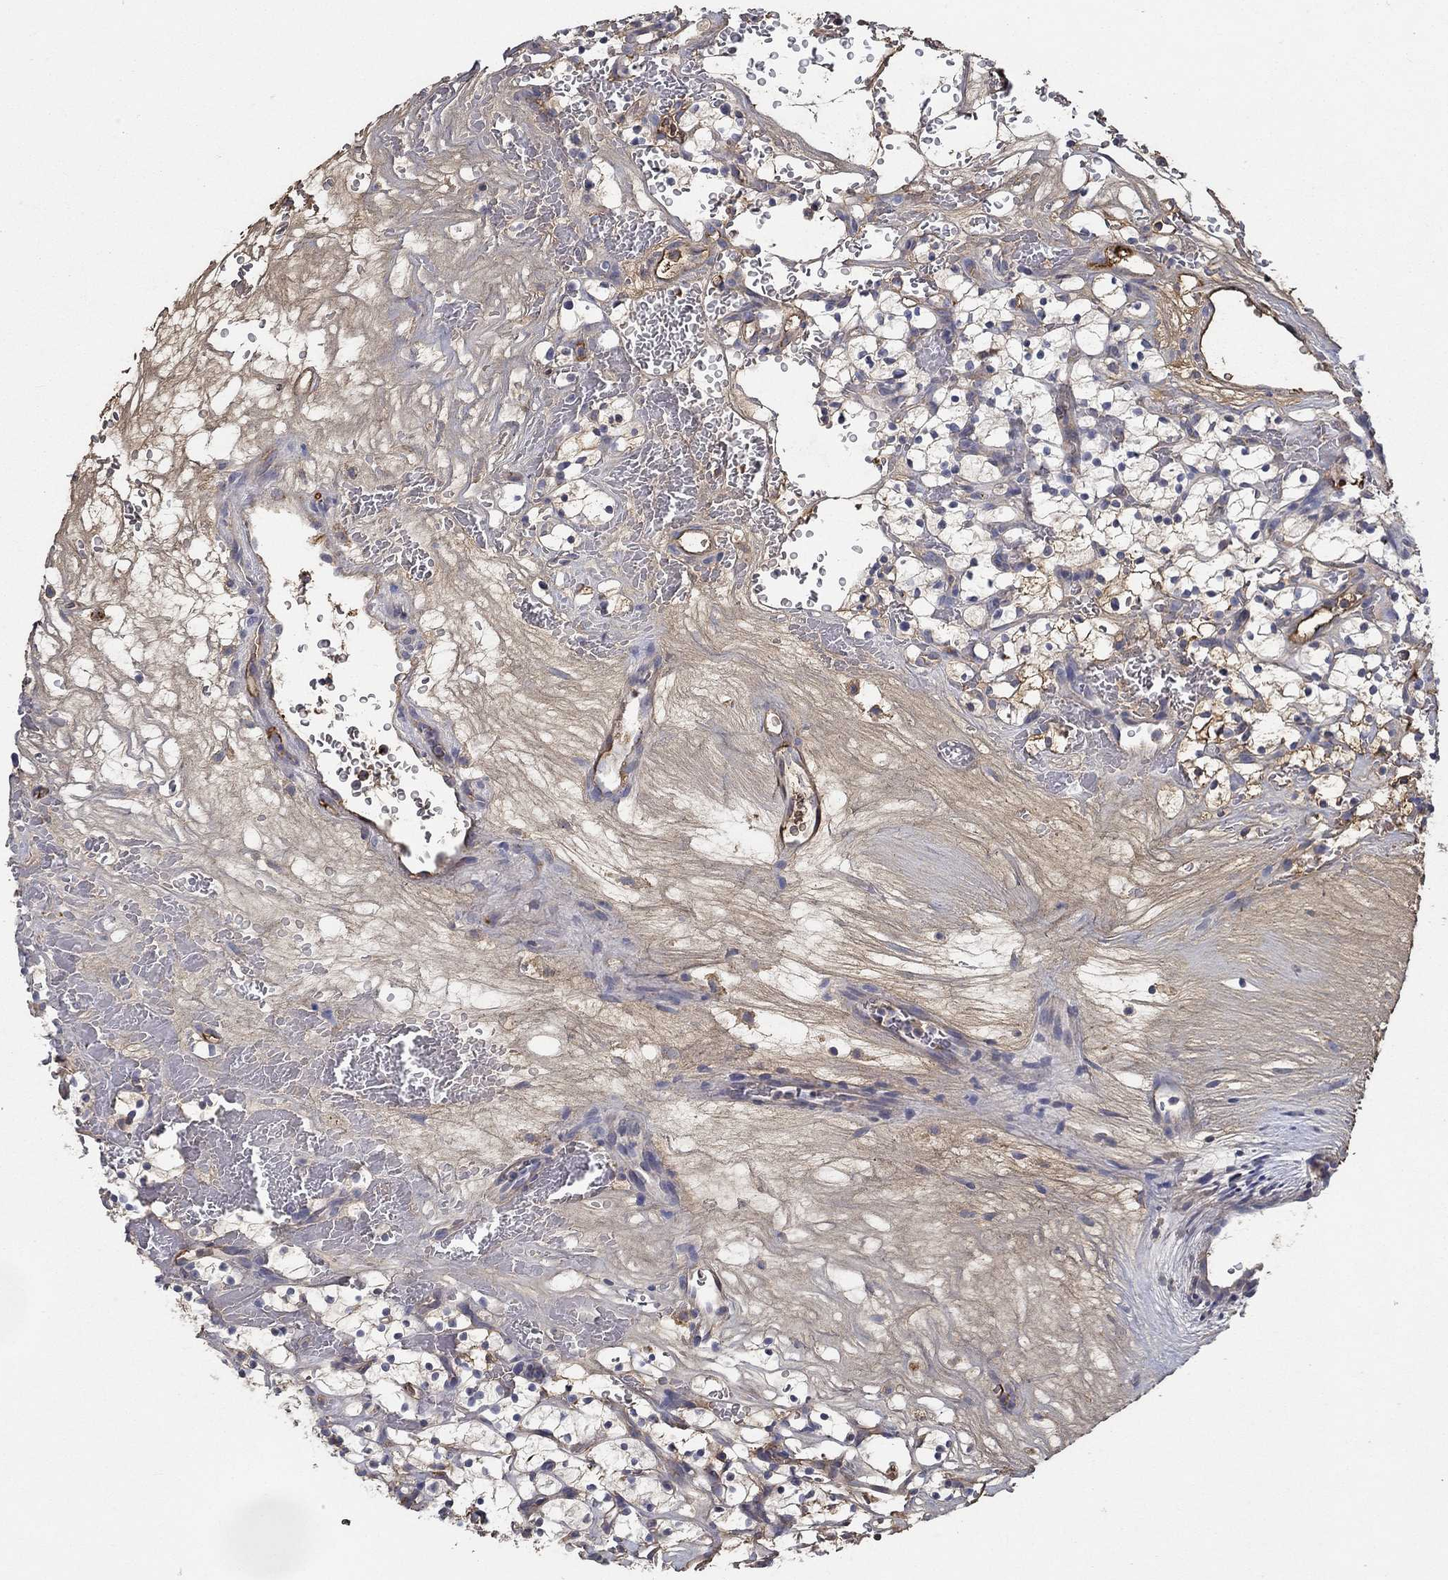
{"staining": {"intensity": "negative", "quantity": "none", "location": "none"}, "tissue": "renal cancer", "cell_type": "Tumor cells", "image_type": "cancer", "snomed": [{"axis": "morphology", "description": "Adenocarcinoma, NOS"}, {"axis": "topography", "description": "Kidney"}], "caption": "IHC of renal cancer exhibits no positivity in tumor cells. (IHC, brightfield microscopy, high magnification).", "gene": "IL10", "patient": {"sex": "female", "age": 64}}